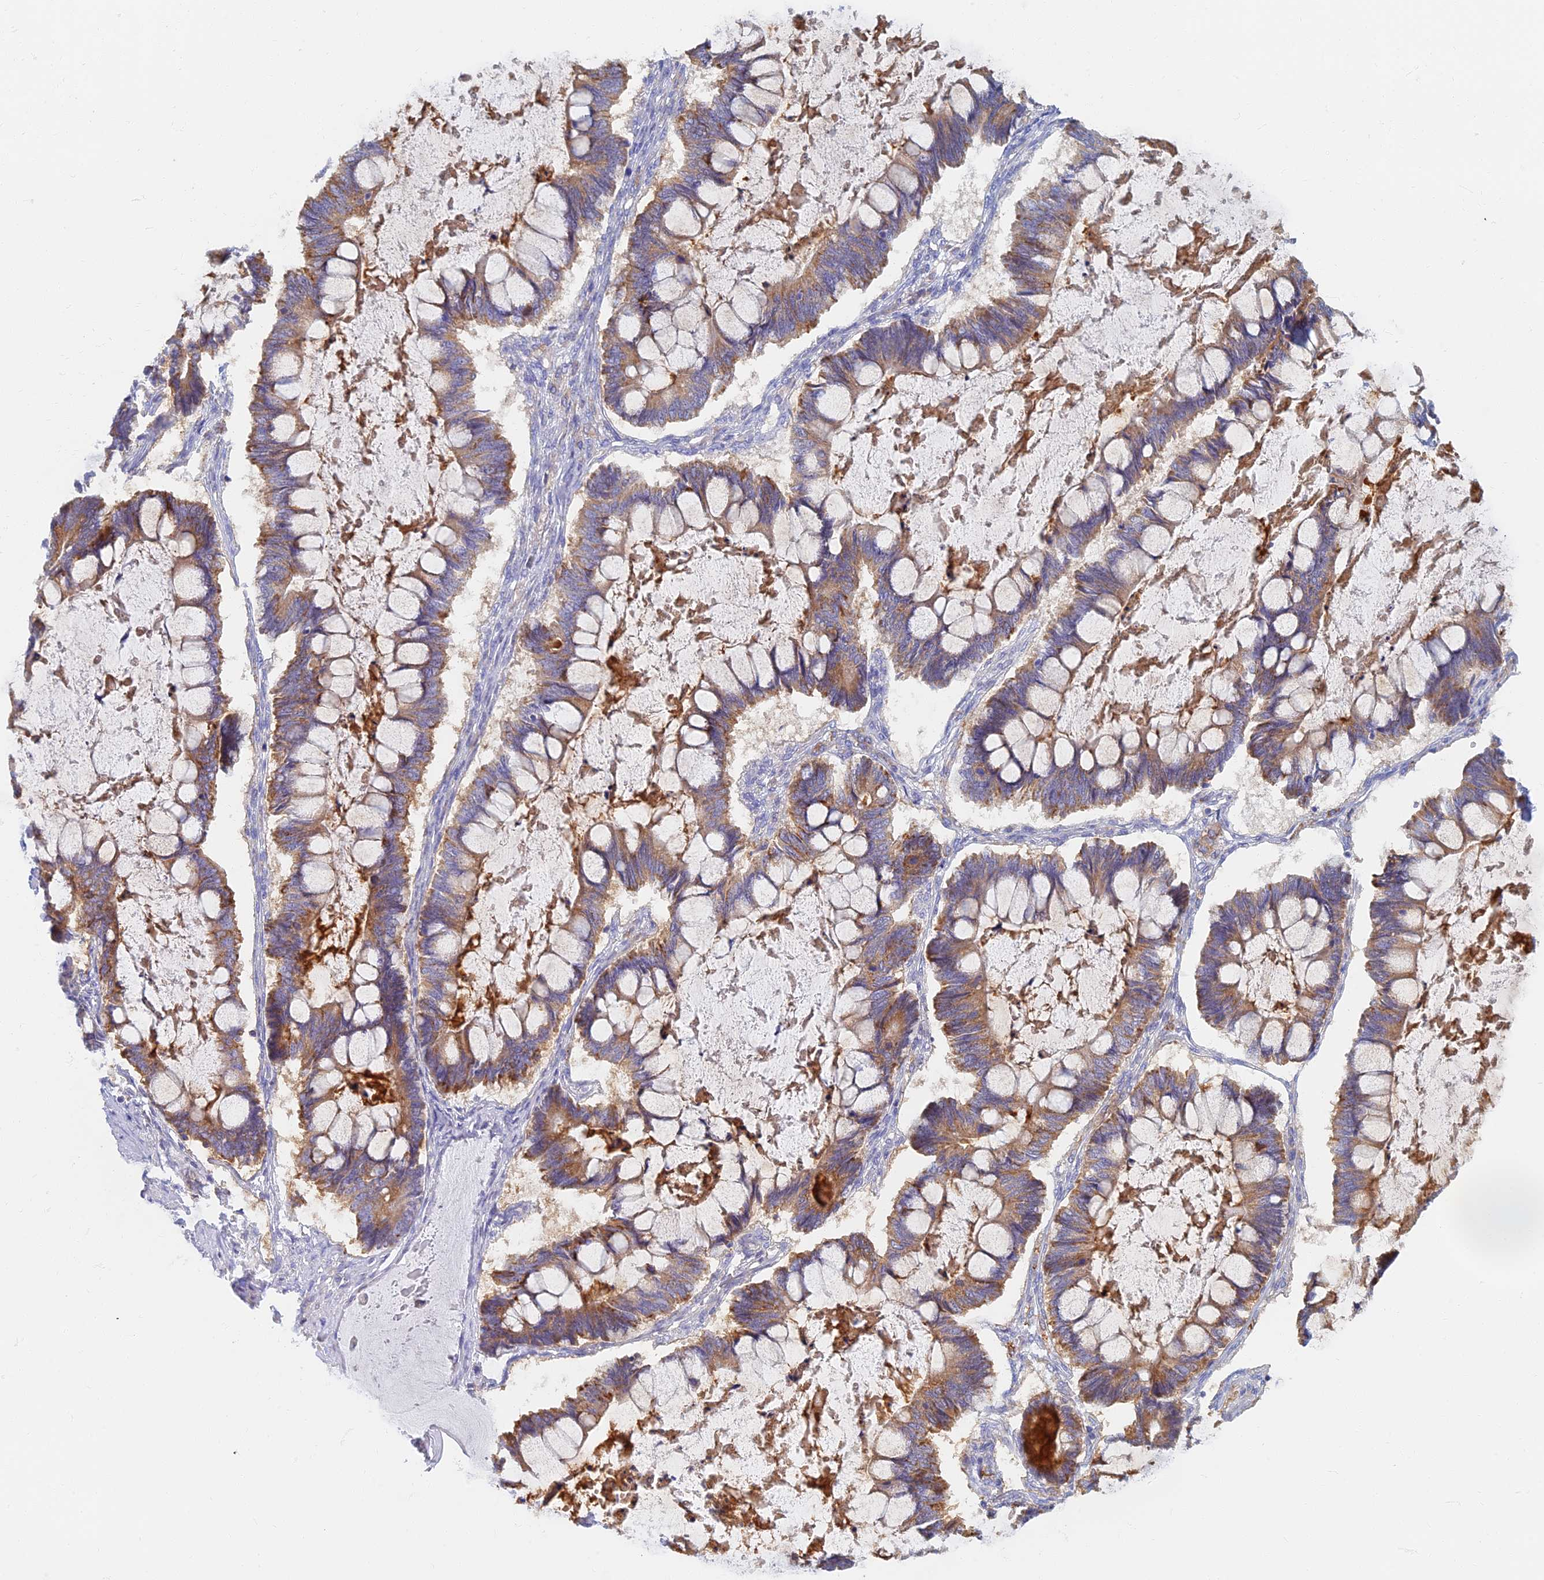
{"staining": {"intensity": "moderate", "quantity": "25%-75%", "location": "cytoplasmic/membranous"}, "tissue": "ovarian cancer", "cell_type": "Tumor cells", "image_type": "cancer", "snomed": [{"axis": "morphology", "description": "Cystadenocarcinoma, mucinous, NOS"}, {"axis": "topography", "description": "Ovary"}], "caption": "Moderate cytoplasmic/membranous expression for a protein is appreciated in about 25%-75% of tumor cells of mucinous cystadenocarcinoma (ovarian) using immunohistochemistry (IHC).", "gene": "TMEM44", "patient": {"sex": "female", "age": 61}}